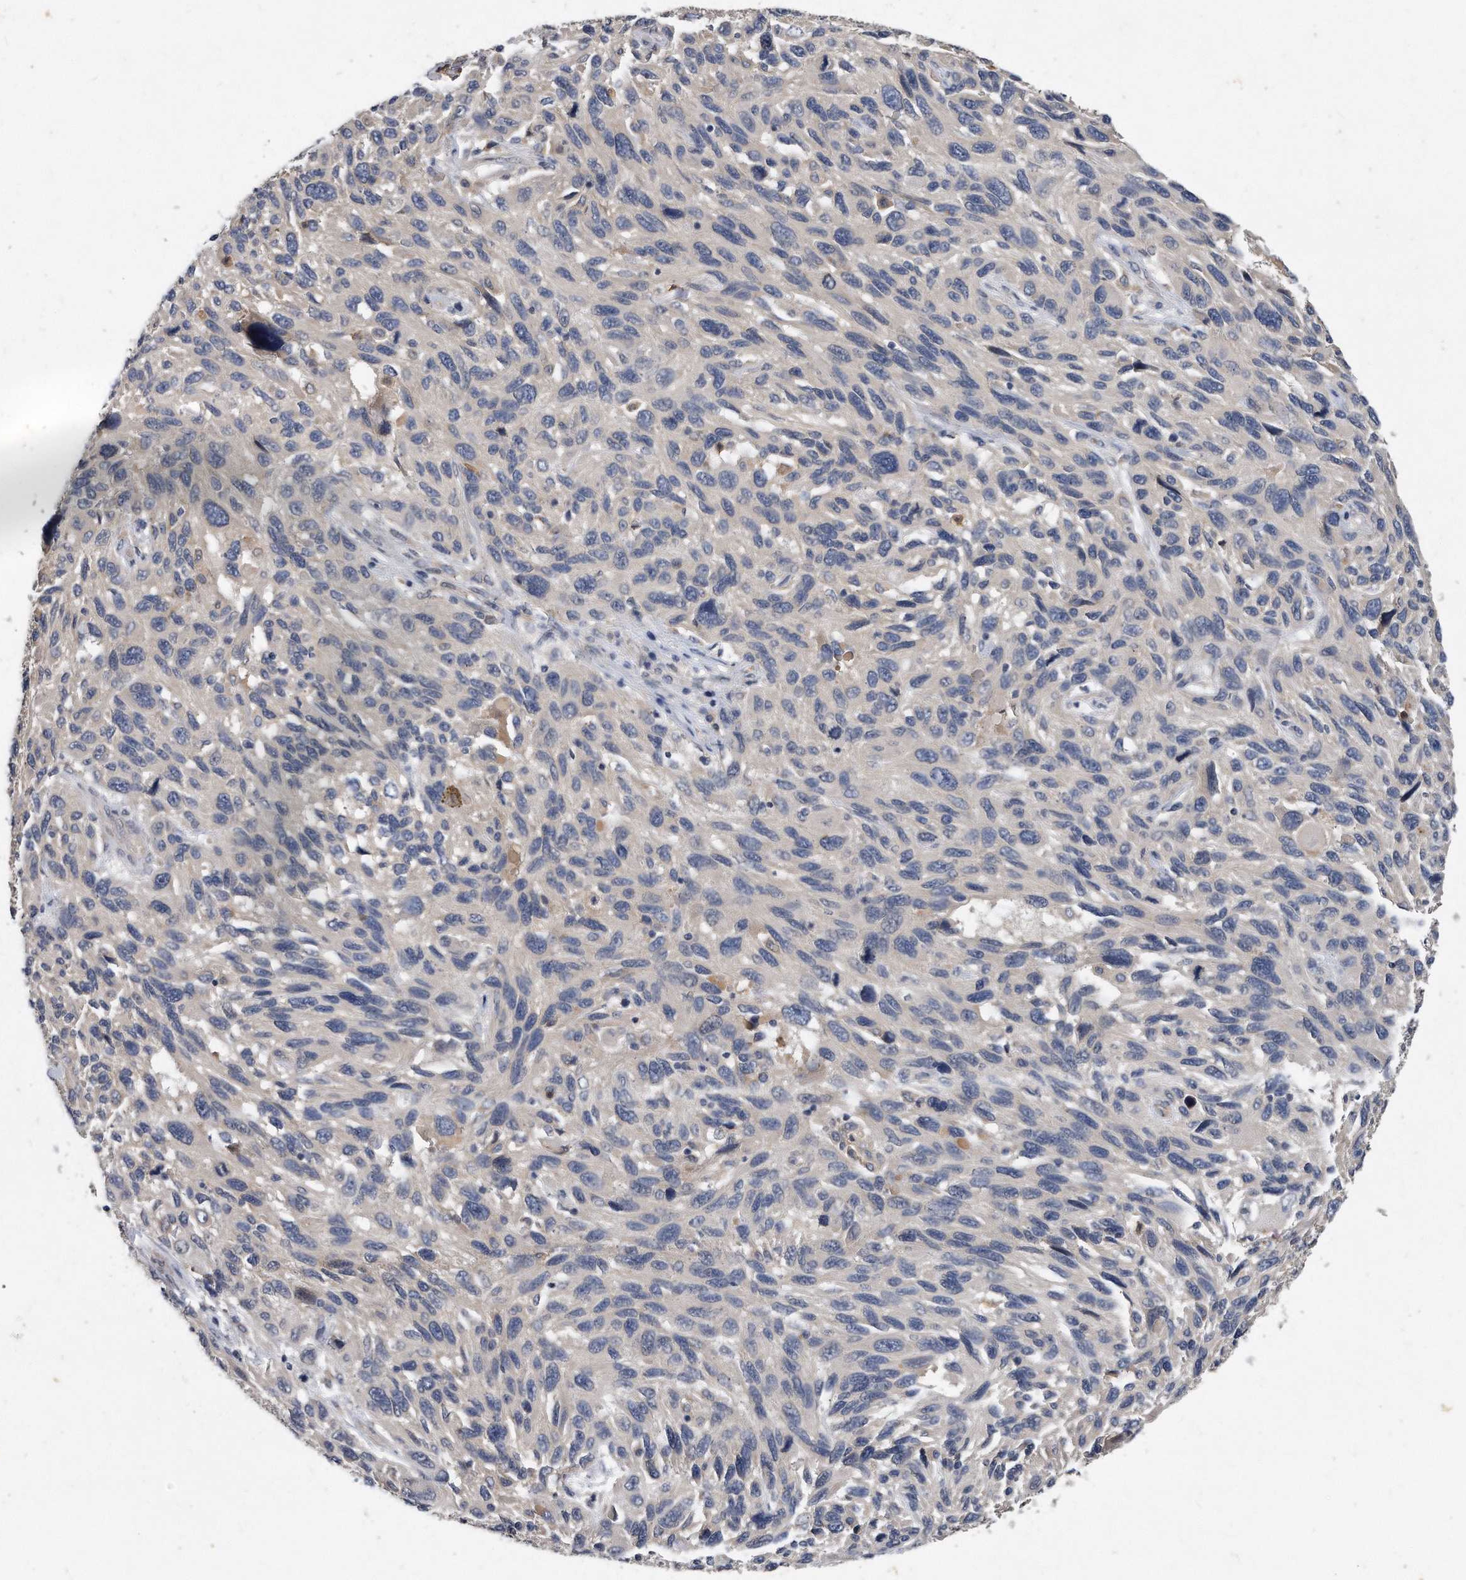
{"staining": {"intensity": "negative", "quantity": "none", "location": "none"}, "tissue": "melanoma", "cell_type": "Tumor cells", "image_type": "cancer", "snomed": [{"axis": "morphology", "description": "Malignant melanoma, NOS"}, {"axis": "topography", "description": "Skin"}], "caption": "An image of melanoma stained for a protein demonstrates no brown staining in tumor cells. Nuclei are stained in blue.", "gene": "HOMER3", "patient": {"sex": "male", "age": 53}}